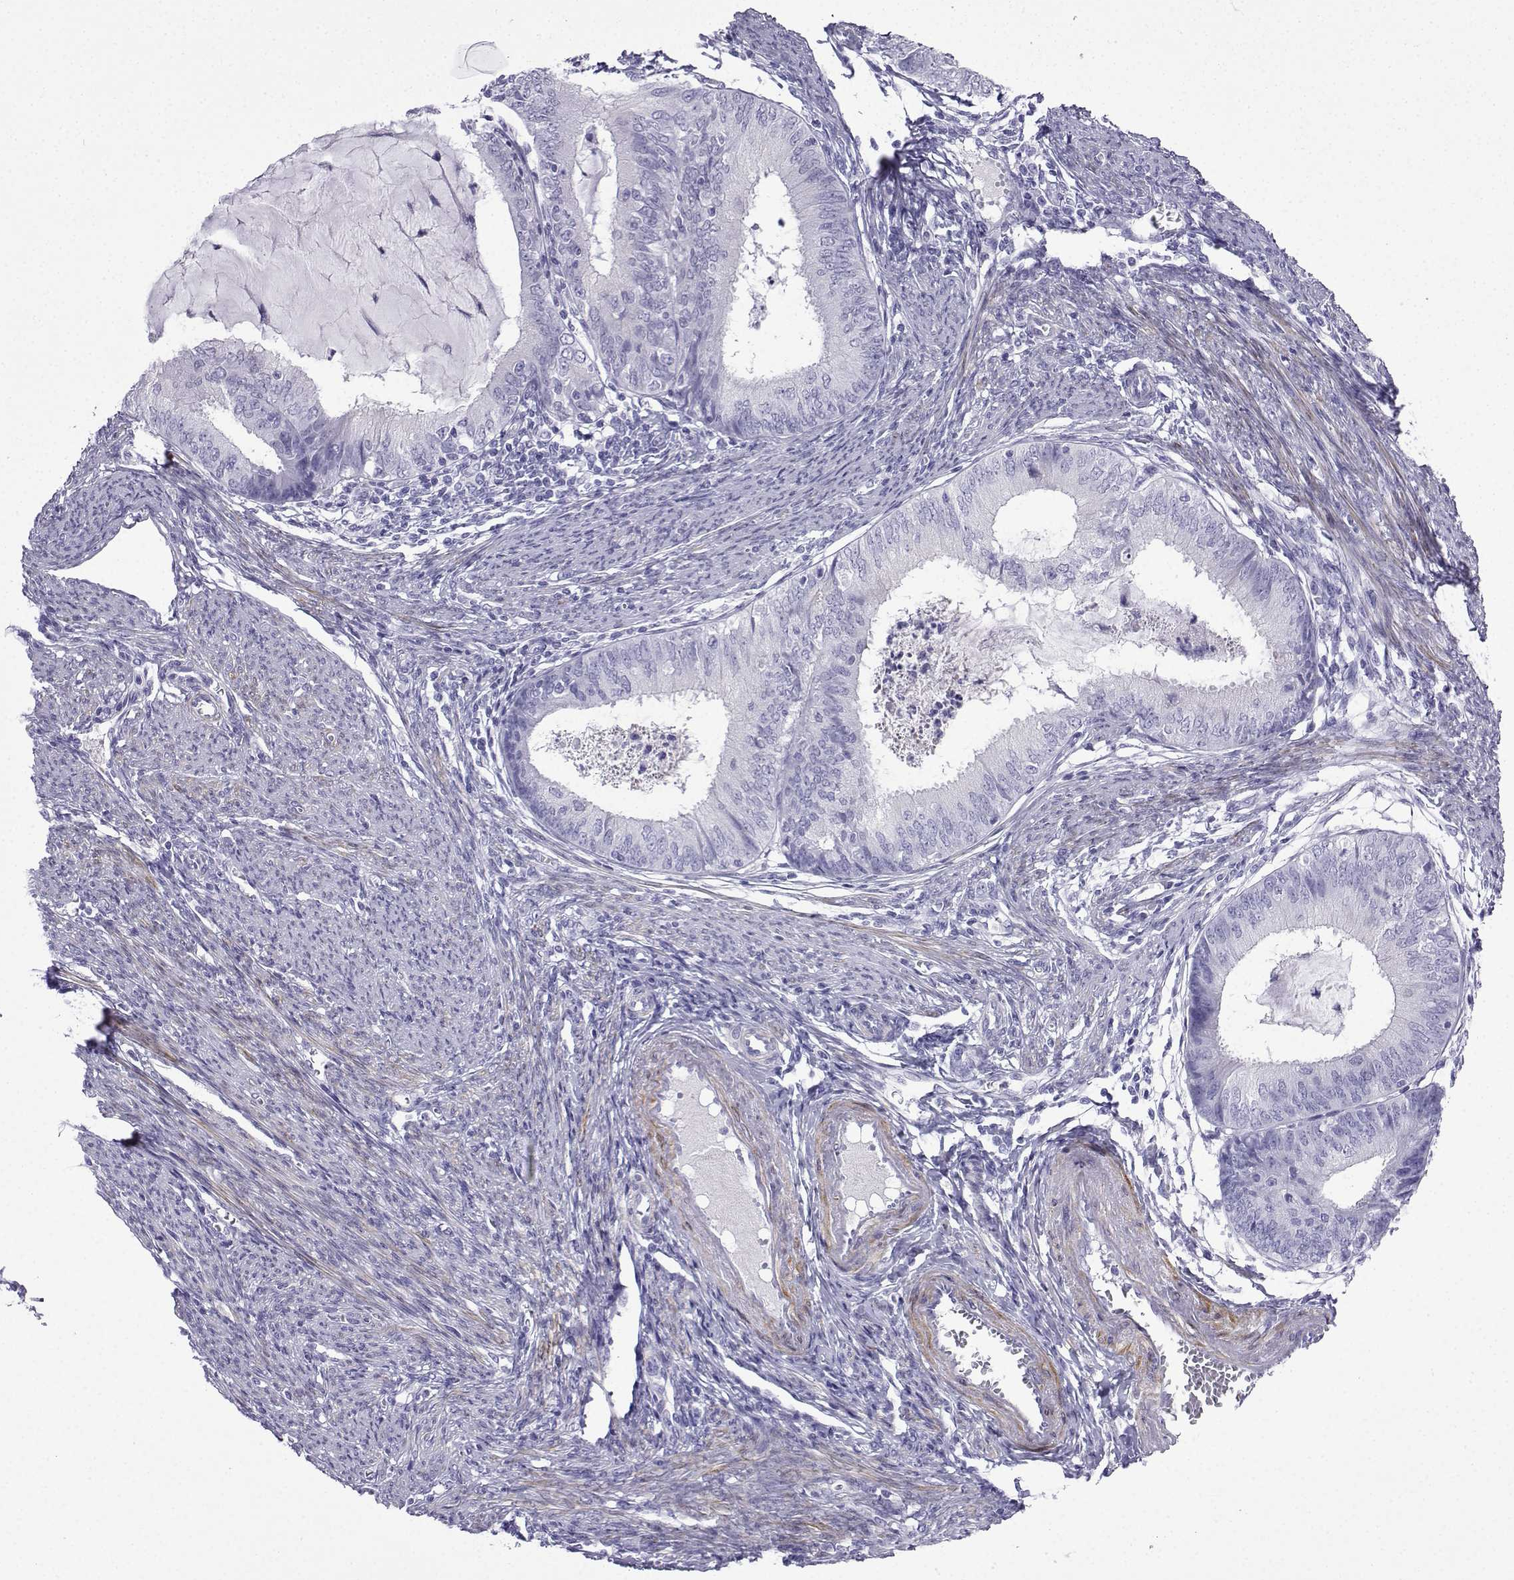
{"staining": {"intensity": "negative", "quantity": "none", "location": "none"}, "tissue": "endometrial cancer", "cell_type": "Tumor cells", "image_type": "cancer", "snomed": [{"axis": "morphology", "description": "Adenocarcinoma, NOS"}, {"axis": "topography", "description": "Endometrium"}], "caption": "A micrograph of human endometrial adenocarcinoma is negative for staining in tumor cells. (DAB (3,3'-diaminobenzidine) immunohistochemistry (IHC), high magnification).", "gene": "KCNF1", "patient": {"sex": "female", "age": 57}}